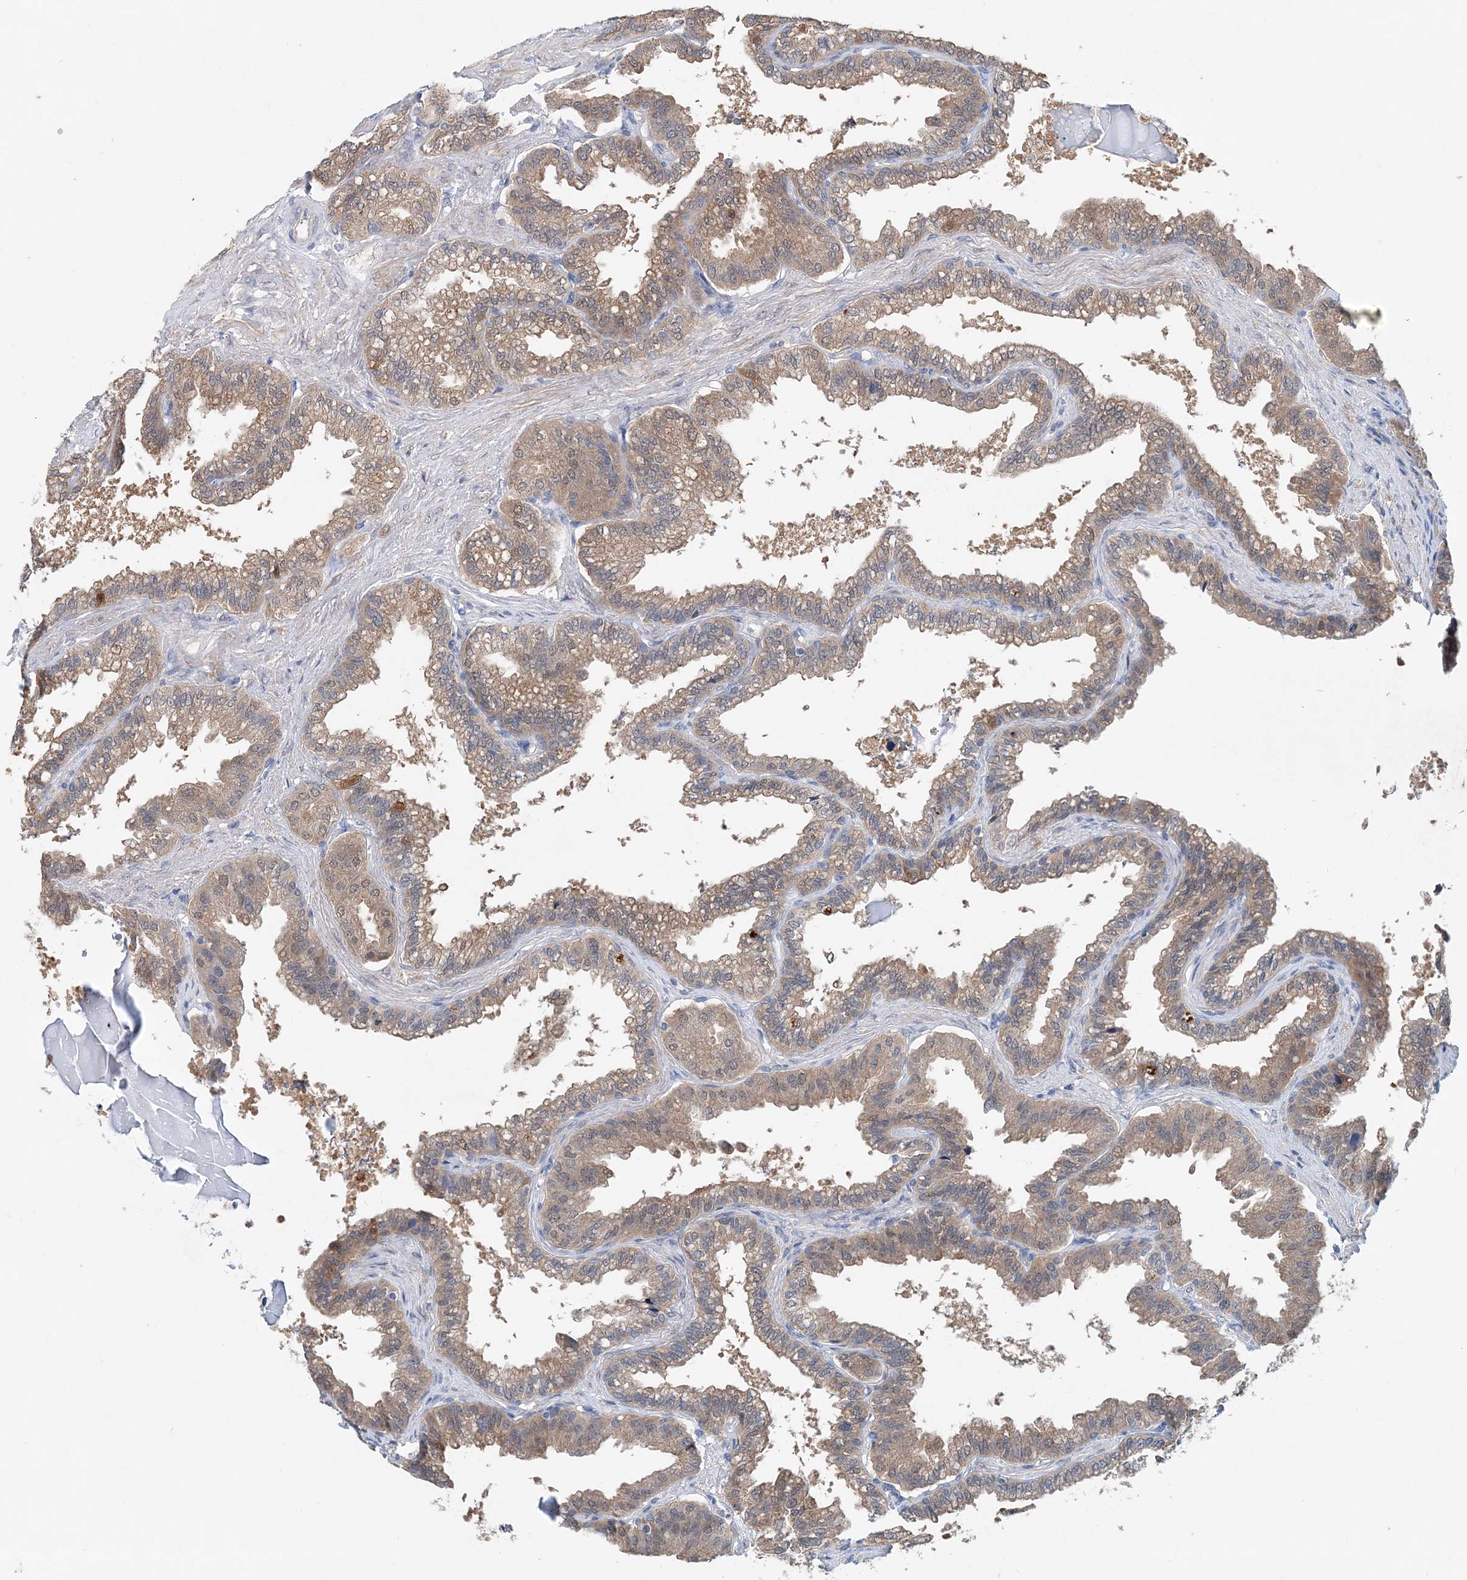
{"staining": {"intensity": "moderate", "quantity": ">75%", "location": "cytoplasmic/membranous"}, "tissue": "seminal vesicle", "cell_type": "Glandular cells", "image_type": "normal", "snomed": [{"axis": "morphology", "description": "Normal tissue, NOS"}, {"axis": "topography", "description": "Seminal veicle"}], "caption": "Immunohistochemistry (IHC) photomicrograph of unremarkable seminal vesicle stained for a protein (brown), which exhibits medium levels of moderate cytoplasmic/membranous expression in approximately >75% of glandular cells.", "gene": "PFN2", "patient": {"sex": "male", "age": 46}}